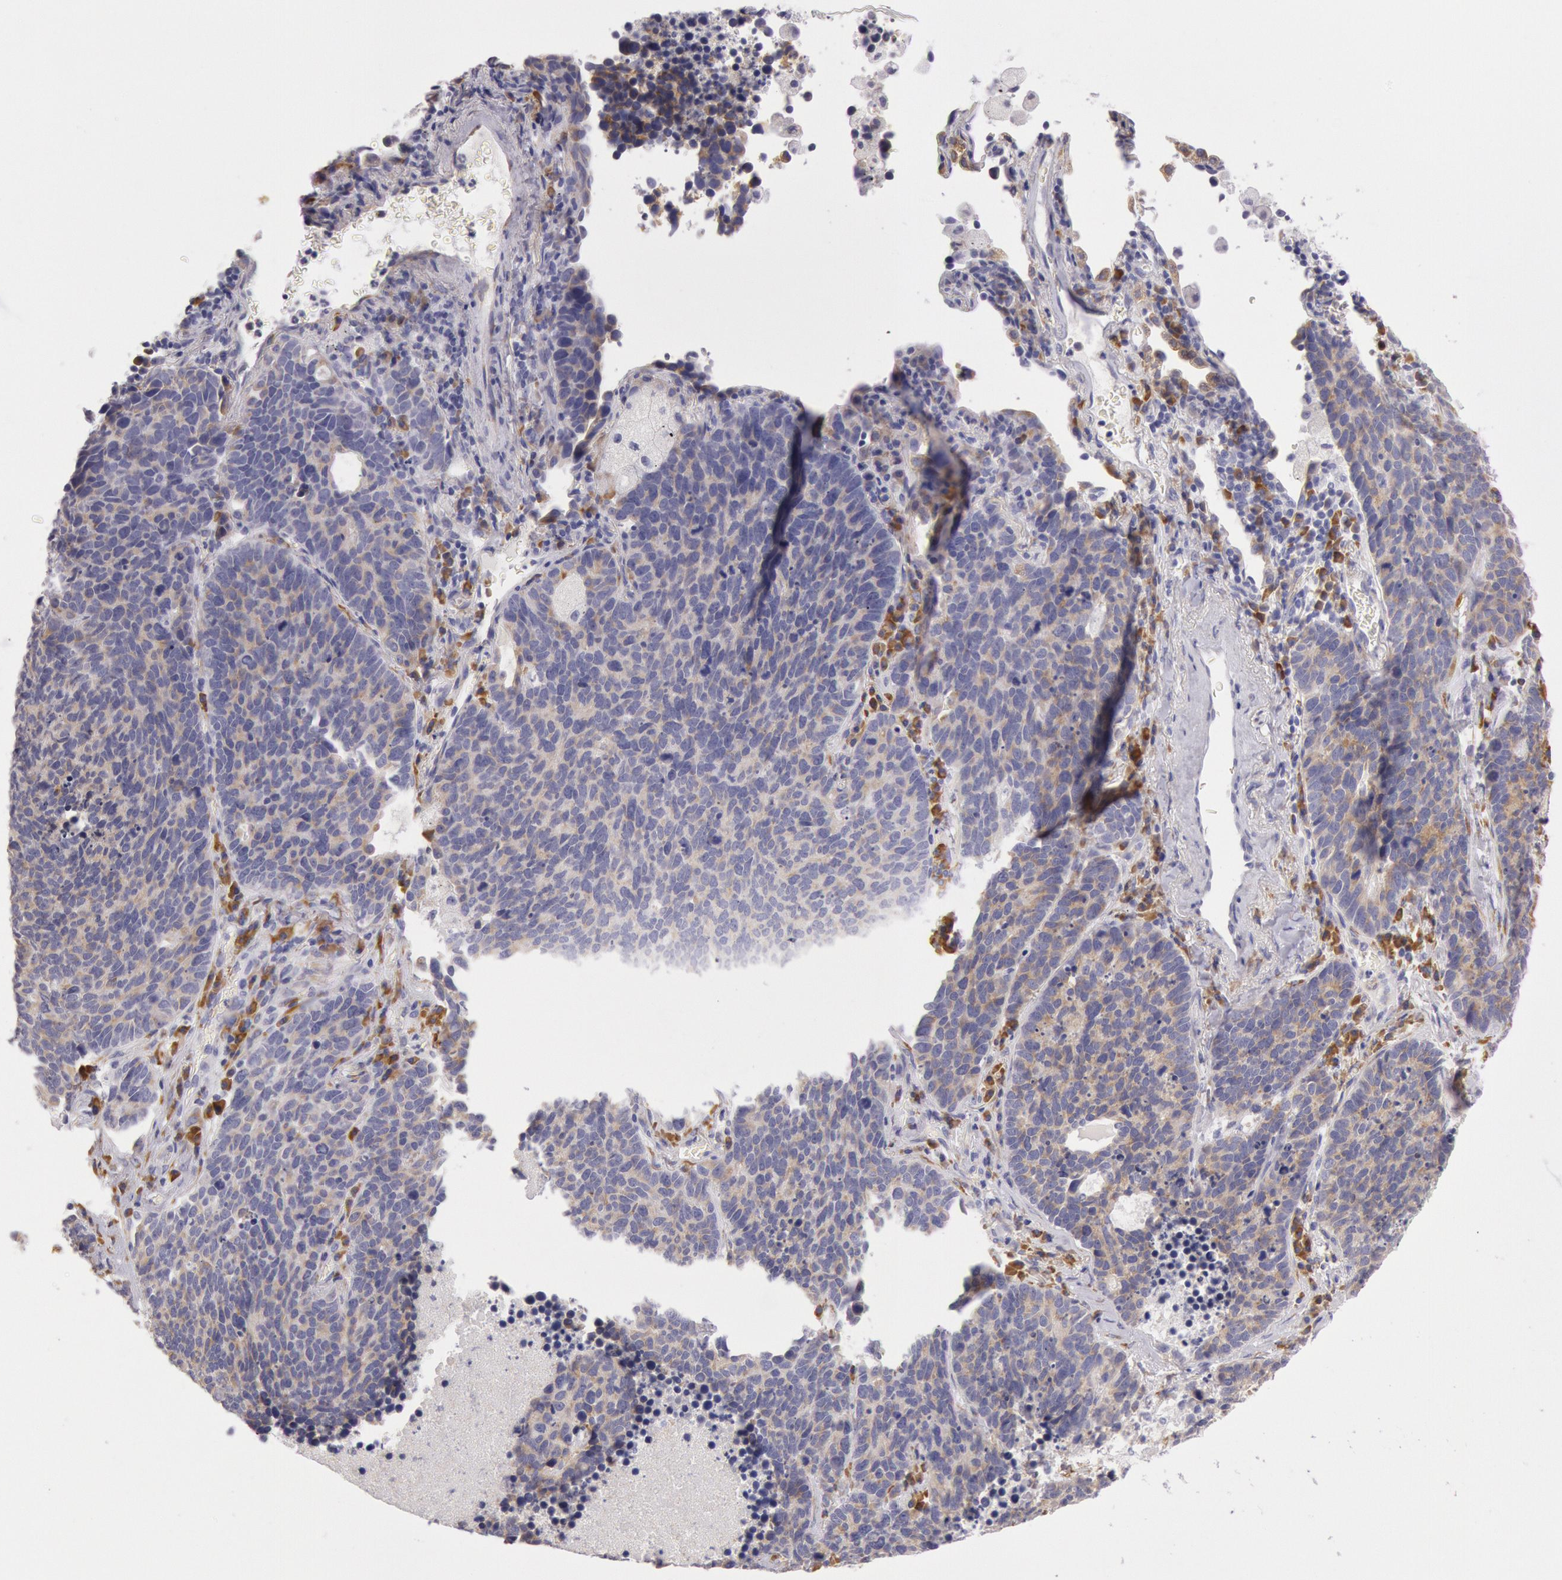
{"staining": {"intensity": "weak", "quantity": ">75%", "location": "cytoplasmic/membranous"}, "tissue": "lung cancer", "cell_type": "Tumor cells", "image_type": "cancer", "snomed": [{"axis": "morphology", "description": "Neoplasm, malignant, NOS"}, {"axis": "topography", "description": "Lung"}], "caption": "Protein expression analysis of lung cancer (malignant neoplasm) shows weak cytoplasmic/membranous staining in approximately >75% of tumor cells.", "gene": "CIDEB", "patient": {"sex": "female", "age": 75}}